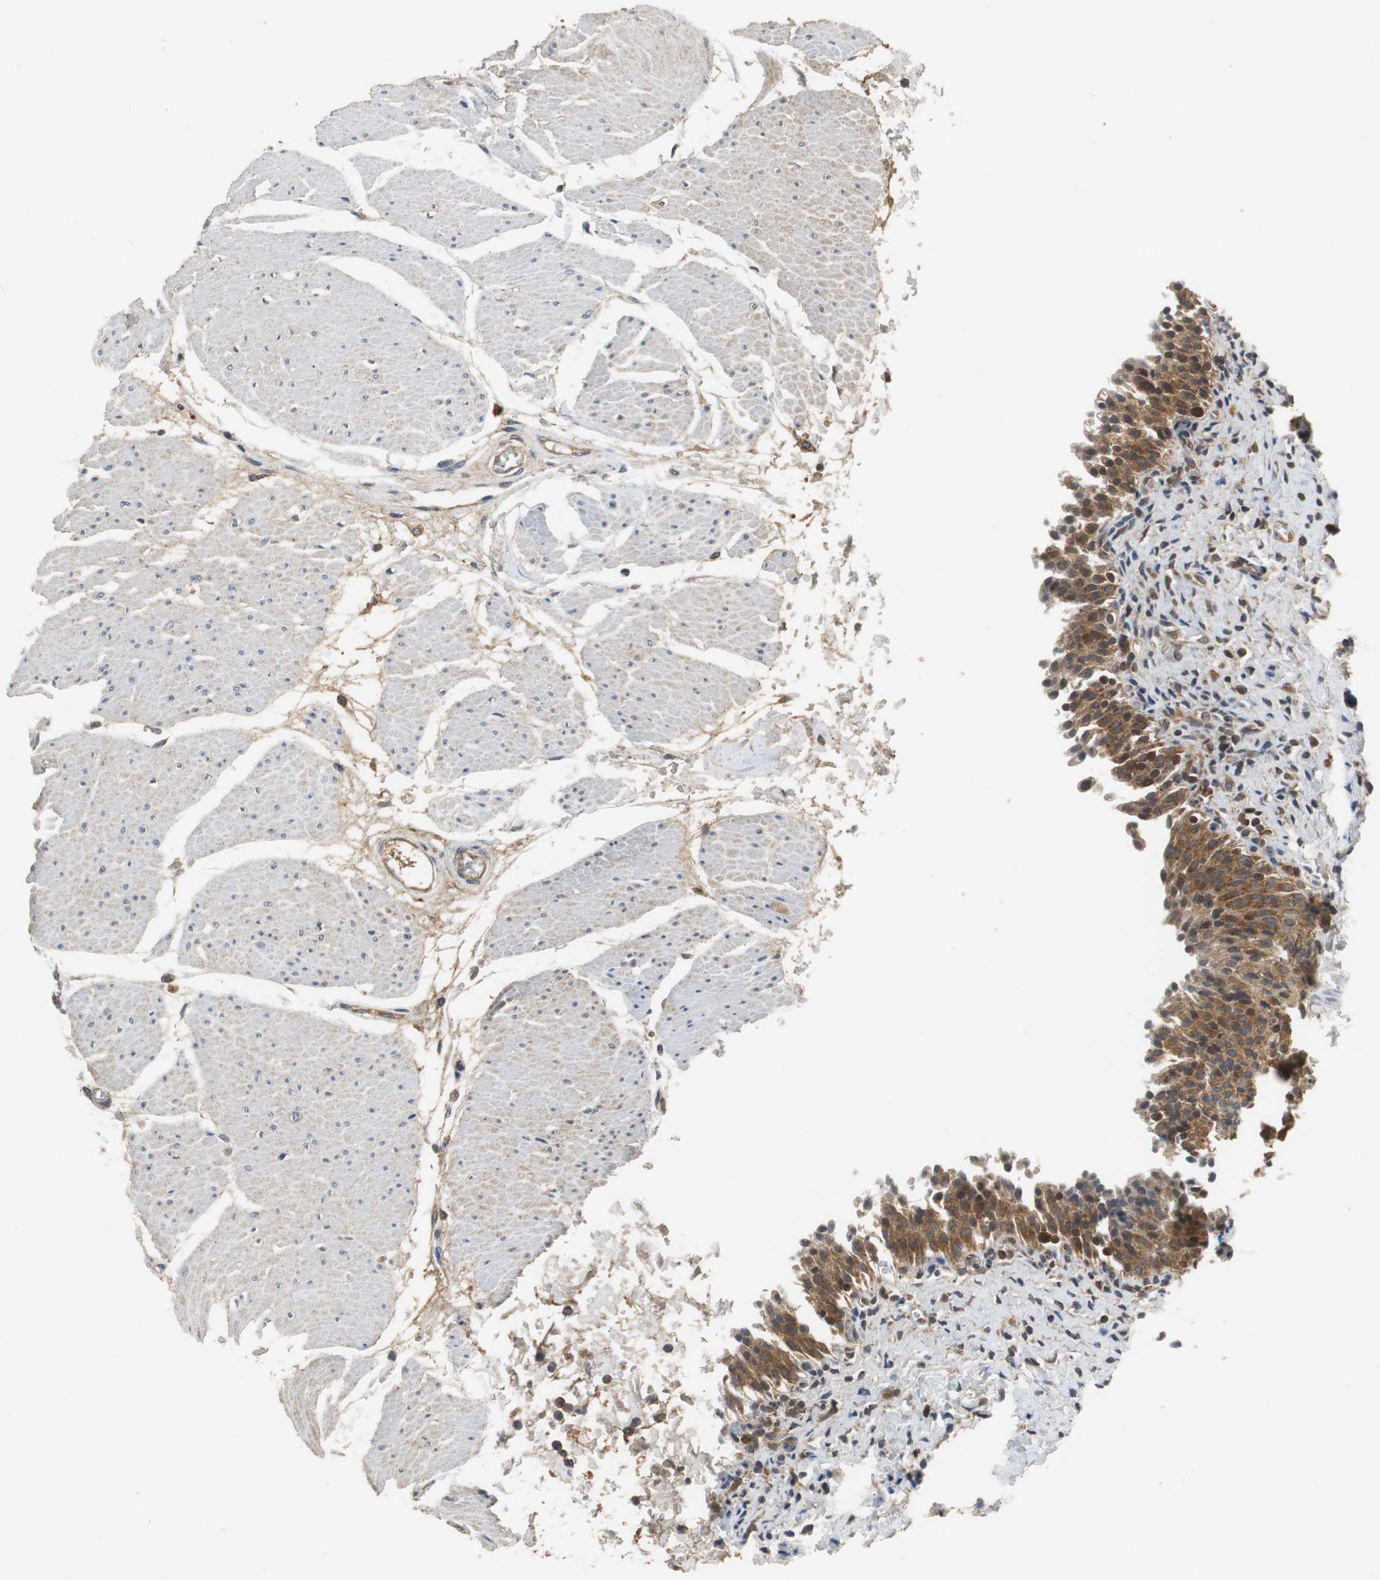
{"staining": {"intensity": "strong", "quantity": ">75%", "location": "cytoplasmic/membranous"}, "tissue": "urinary bladder", "cell_type": "Urothelial cells", "image_type": "normal", "snomed": [{"axis": "morphology", "description": "Normal tissue, NOS"}, {"axis": "topography", "description": "Urinary bladder"}], "caption": "This histopathology image shows unremarkable urinary bladder stained with immunohistochemistry to label a protein in brown. The cytoplasmic/membranous of urothelial cells show strong positivity for the protein. Nuclei are counter-stained blue.", "gene": "VBP1", "patient": {"sex": "male", "age": 51}}